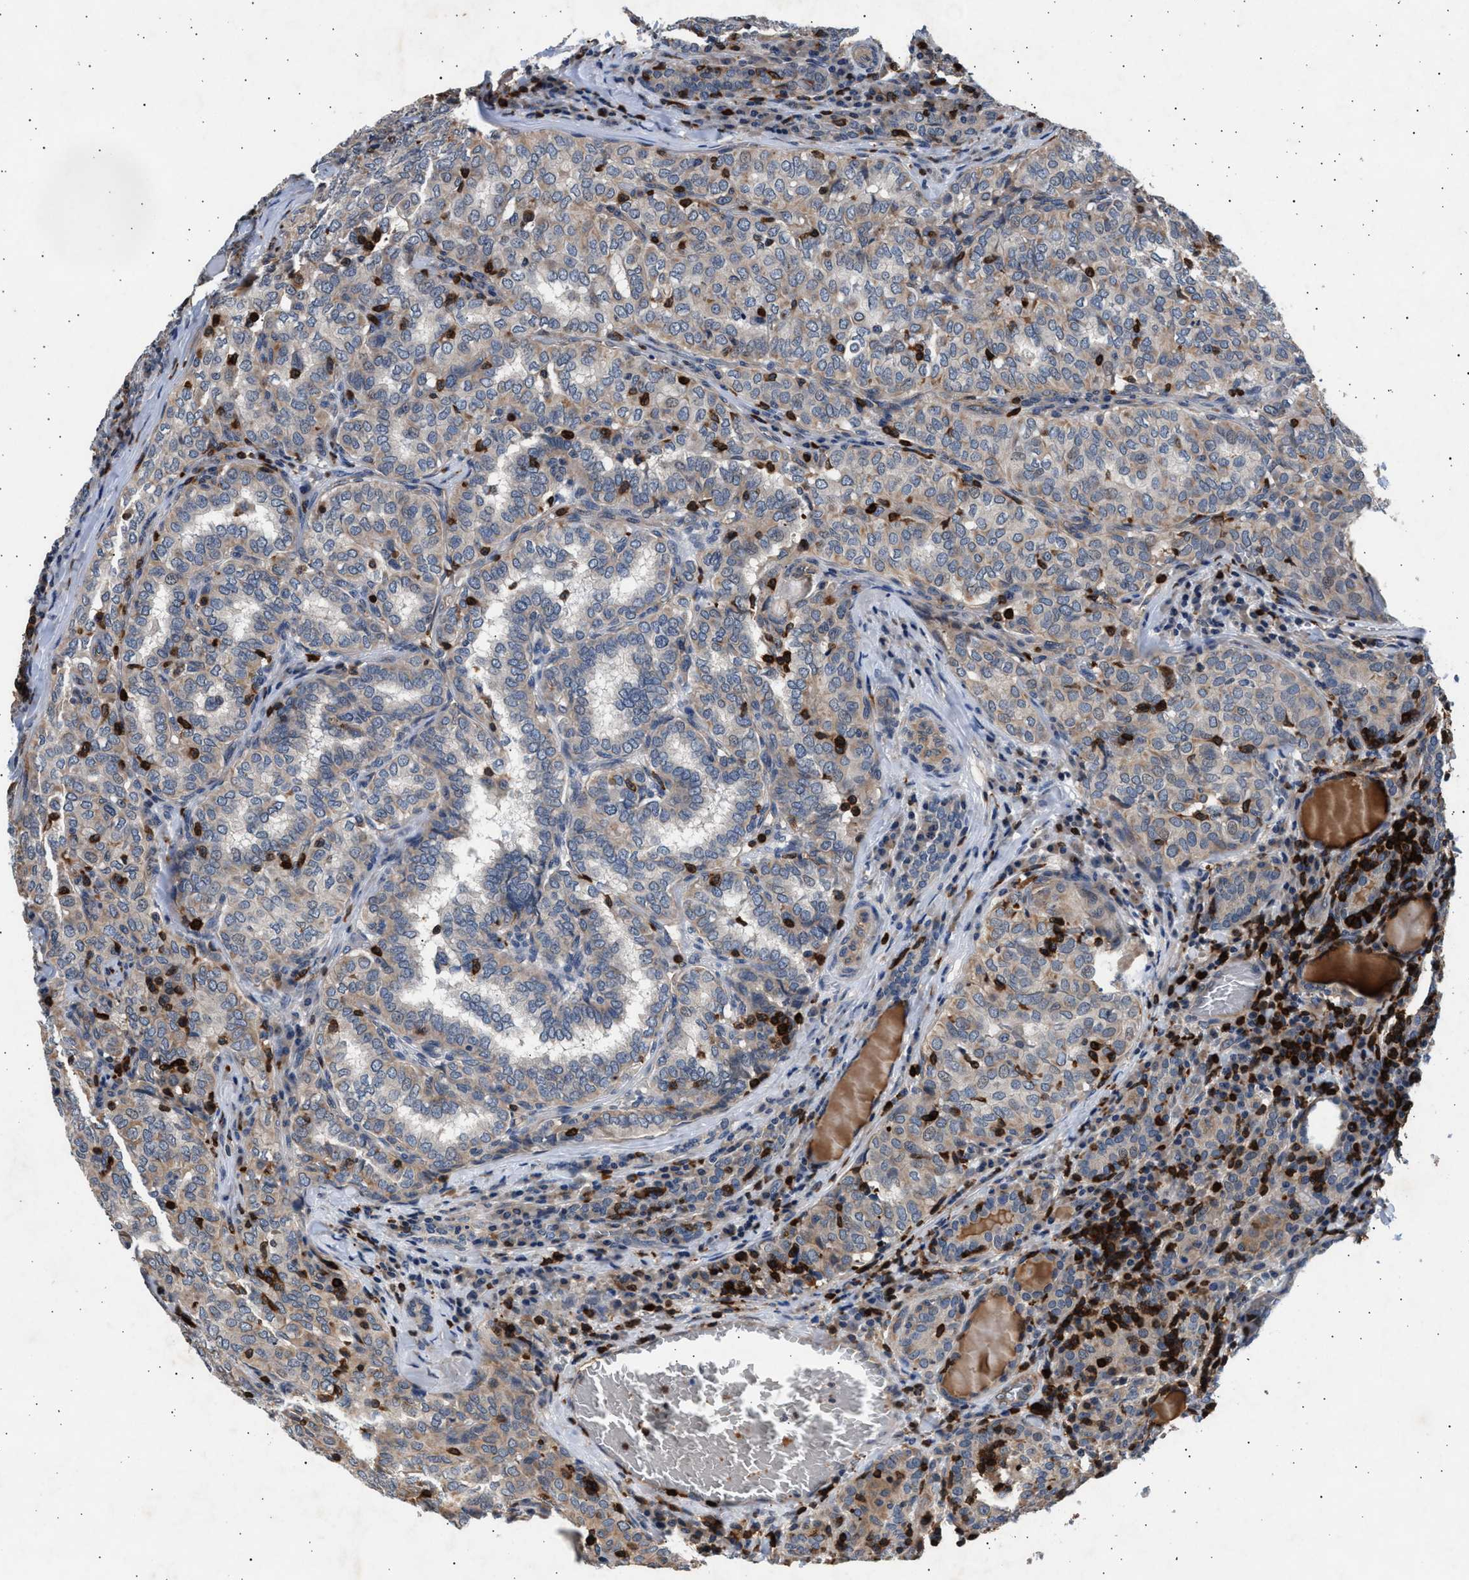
{"staining": {"intensity": "weak", "quantity": "<25%", "location": "cytoplasmic/membranous"}, "tissue": "thyroid cancer", "cell_type": "Tumor cells", "image_type": "cancer", "snomed": [{"axis": "morphology", "description": "Papillary adenocarcinoma, NOS"}, {"axis": "topography", "description": "Thyroid gland"}], "caption": "There is no significant staining in tumor cells of thyroid papillary adenocarcinoma.", "gene": "GRAP2", "patient": {"sex": "female", "age": 30}}